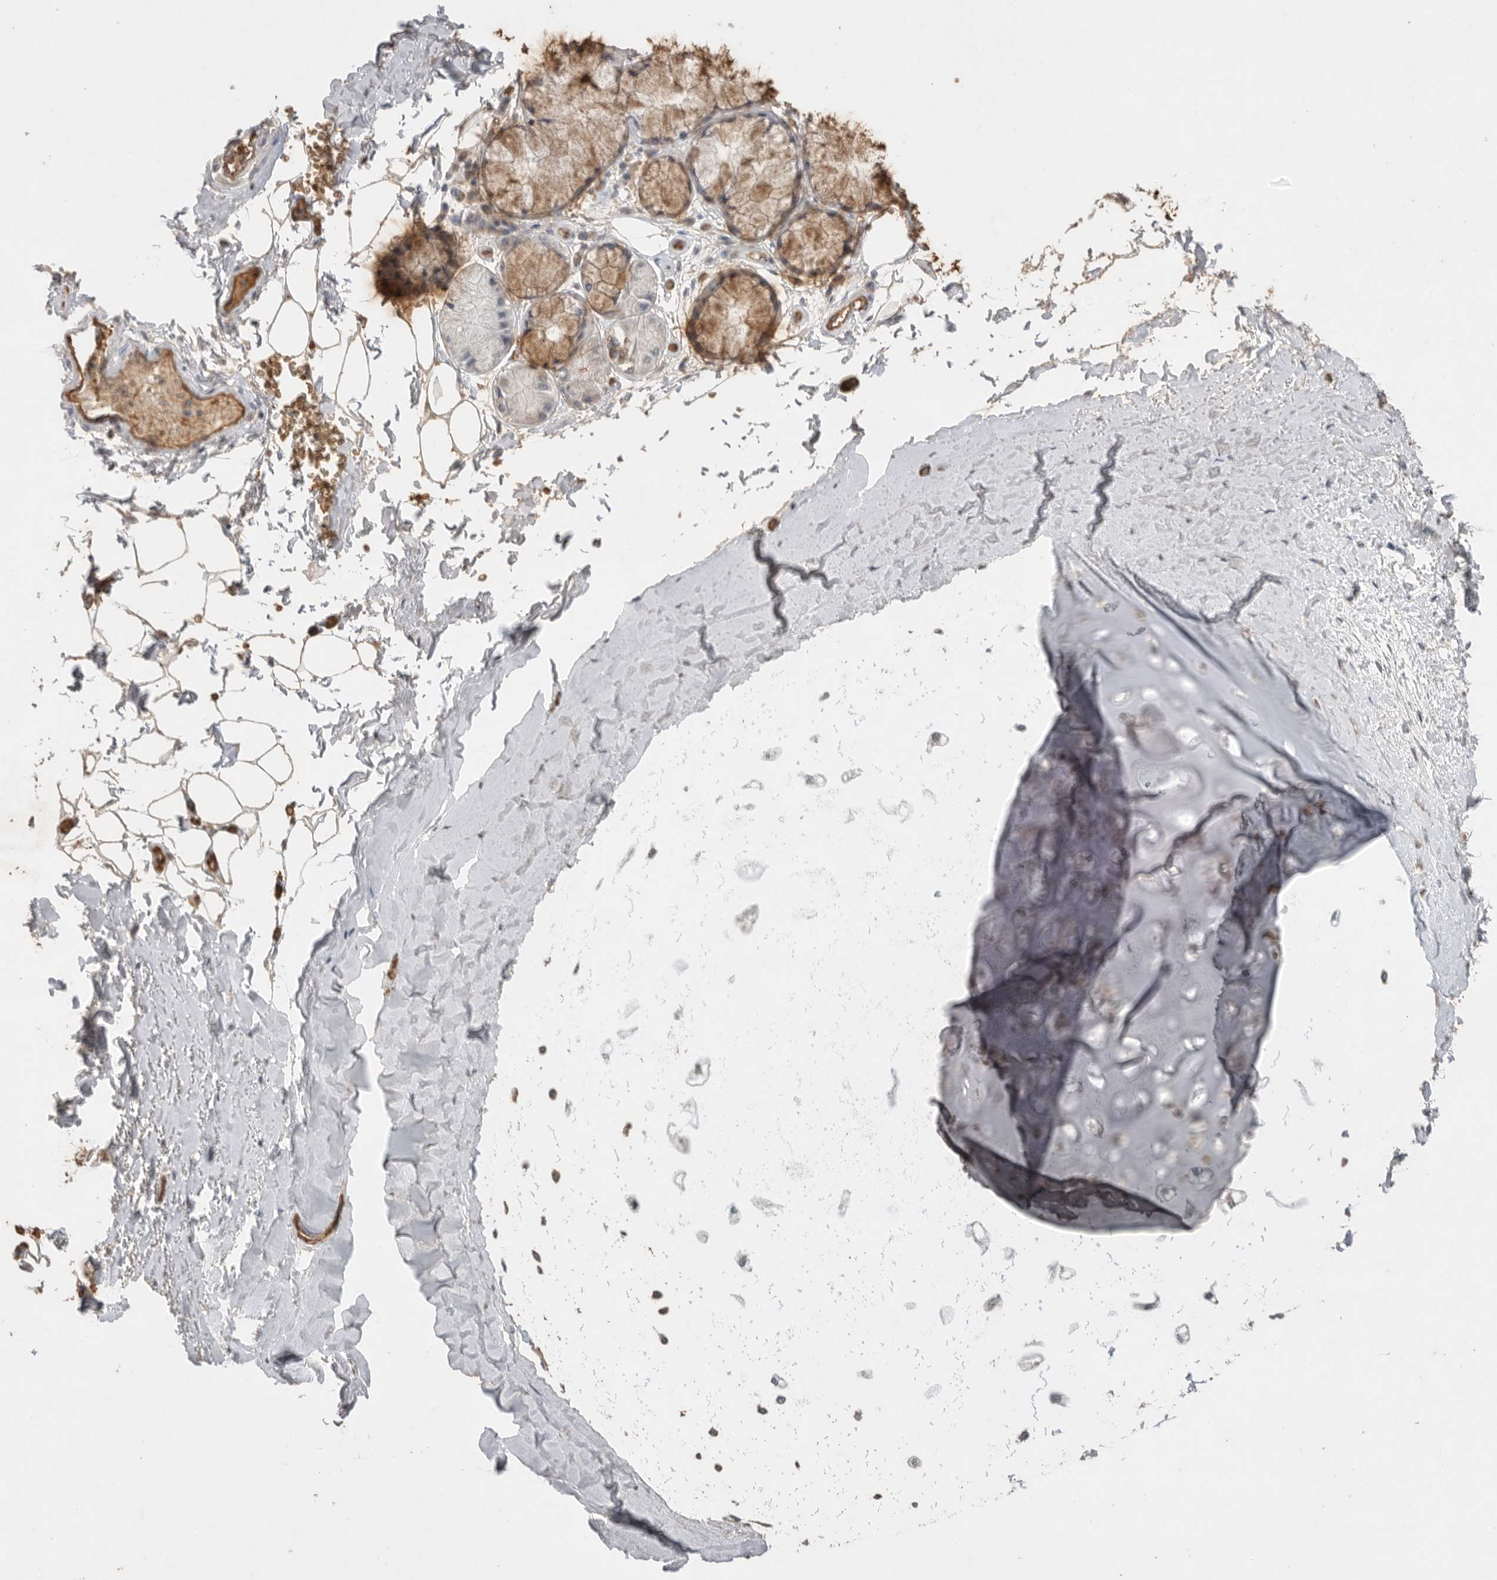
{"staining": {"intensity": "weak", "quantity": "25%-75%", "location": "cytoplasmic/membranous"}, "tissue": "adipose tissue", "cell_type": "Adipocytes", "image_type": "normal", "snomed": [{"axis": "morphology", "description": "Normal tissue, NOS"}, {"axis": "topography", "description": "Bronchus"}], "caption": "DAB immunohistochemical staining of benign adipose tissue demonstrates weak cytoplasmic/membranous protein staining in approximately 25%-75% of adipocytes.", "gene": "IL27", "patient": {"sex": "male", "age": 66}}